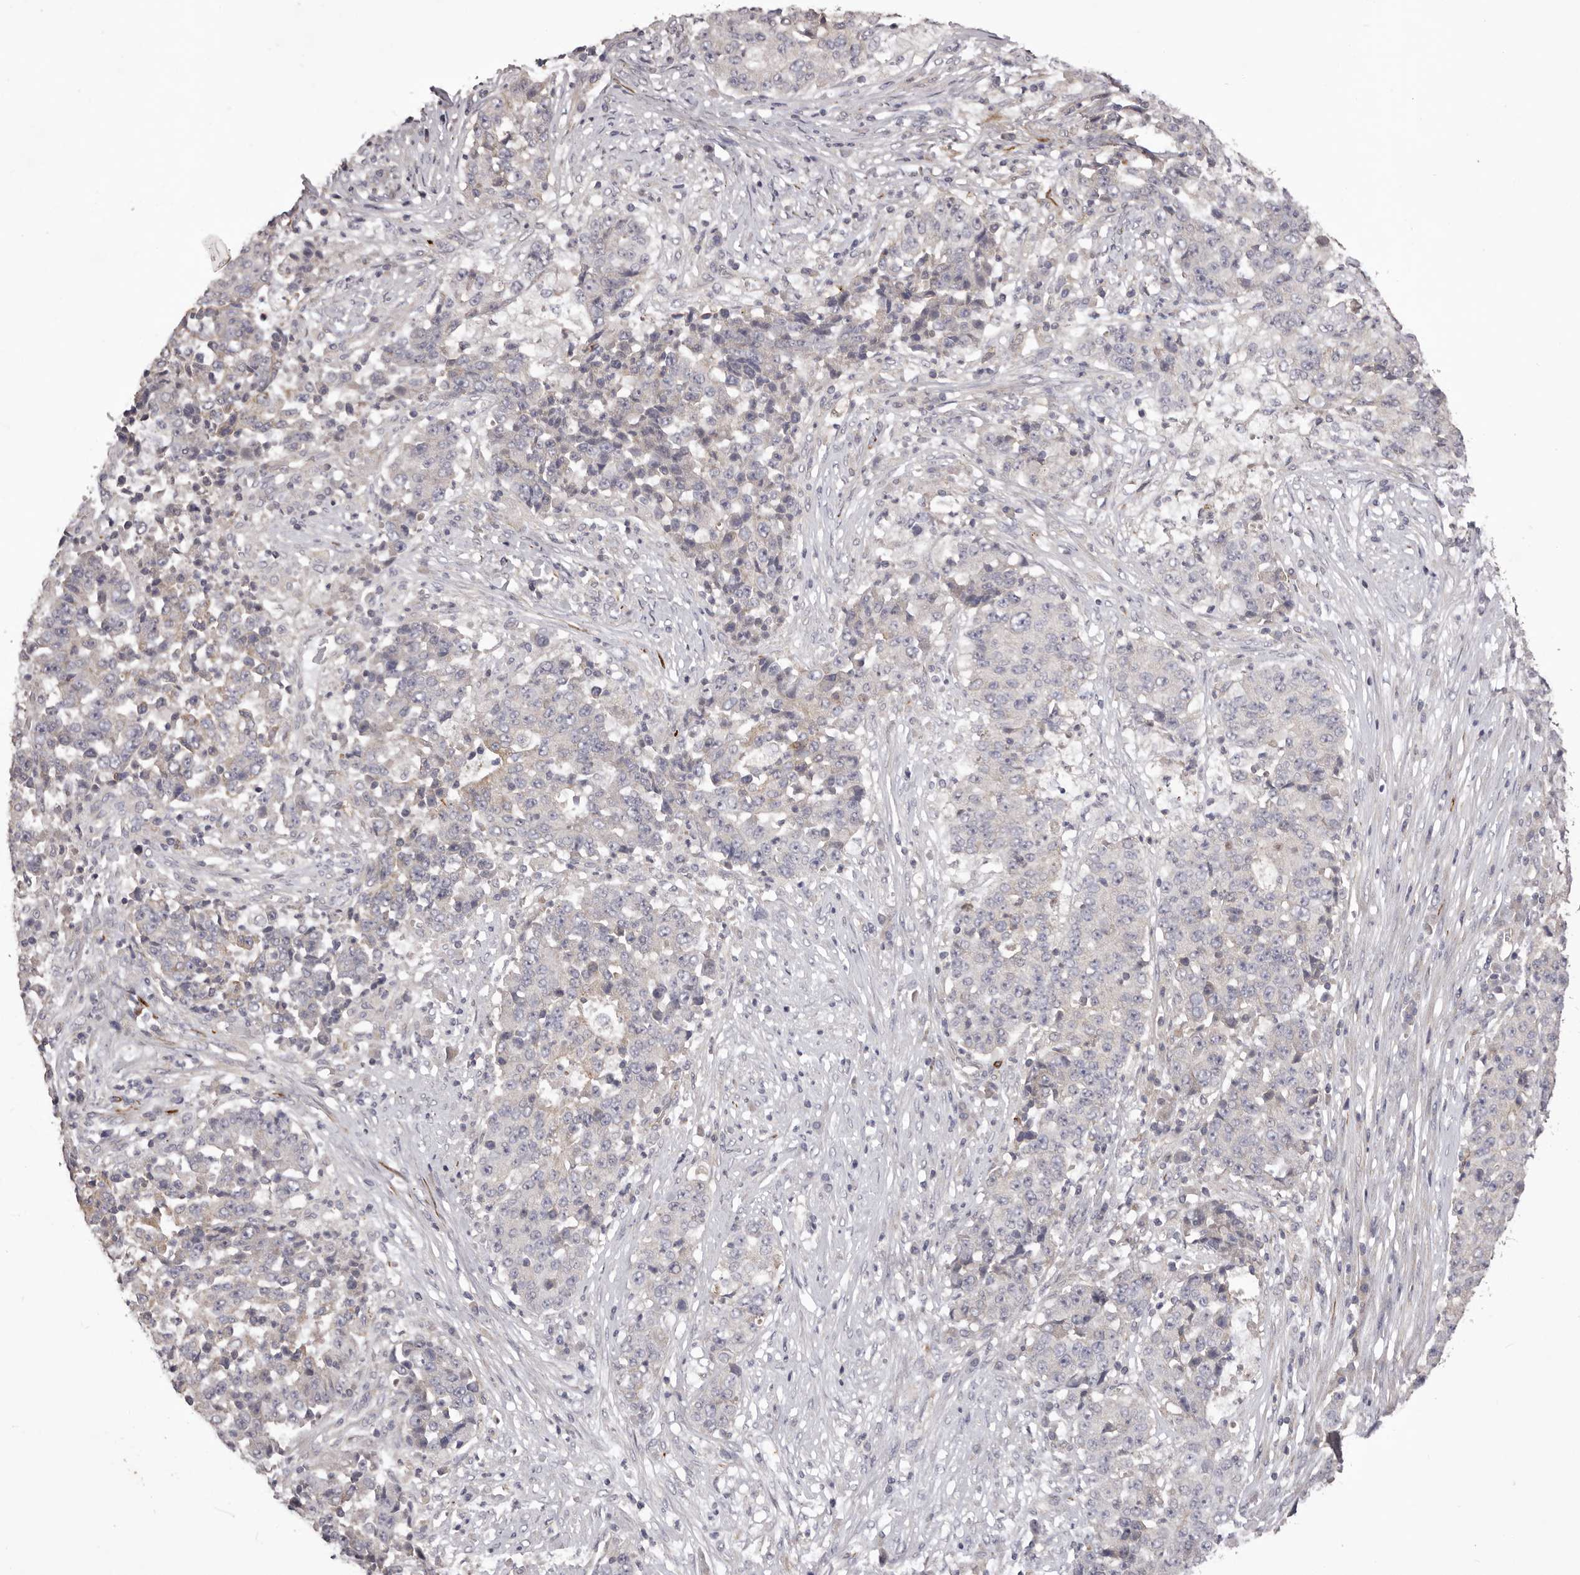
{"staining": {"intensity": "negative", "quantity": "none", "location": "none"}, "tissue": "stomach cancer", "cell_type": "Tumor cells", "image_type": "cancer", "snomed": [{"axis": "morphology", "description": "Adenocarcinoma, NOS"}, {"axis": "topography", "description": "Stomach"}], "caption": "Protein analysis of stomach adenocarcinoma shows no significant expression in tumor cells.", "gene": "PNRC1", "patient": {"sex": "male", "age": 59}}